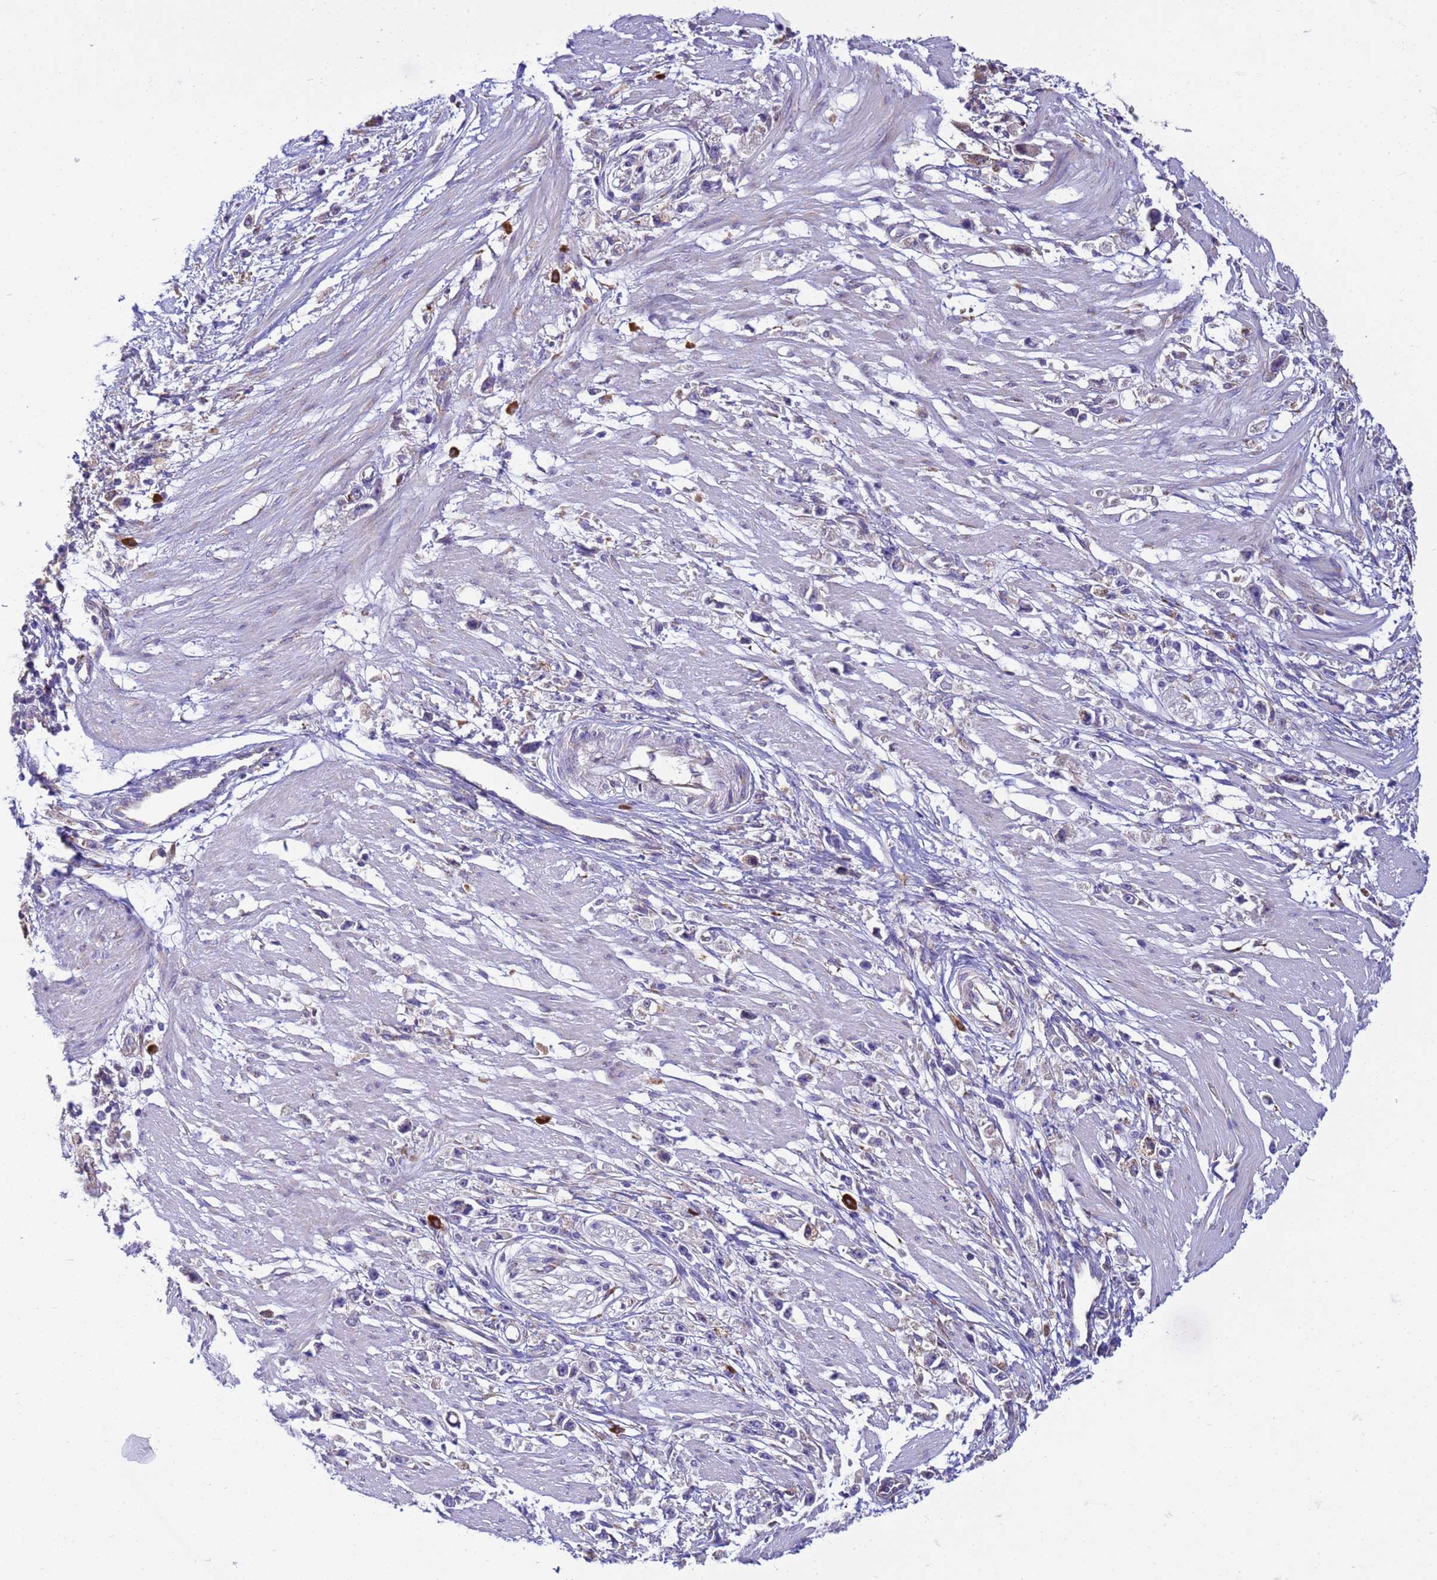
{"staining": {"intensity": "negative", "quantity": "none", "location": "none"}, "tissue": "stomach cancer", "cell_type": "Tumor cells", "image_type": "cancer", "snomed": [{"axis": "morphology", "description": "Adenocarcinoma, NOS"}, {"axis": "topography", "description": "Stomach"}], "caption": "Stomach adenocarcinoma was stained to show a protein in brown. There is no significant expression in tumor cells.", "gene": "THAP5", "patient": {"sex": "female", "age": 59}}